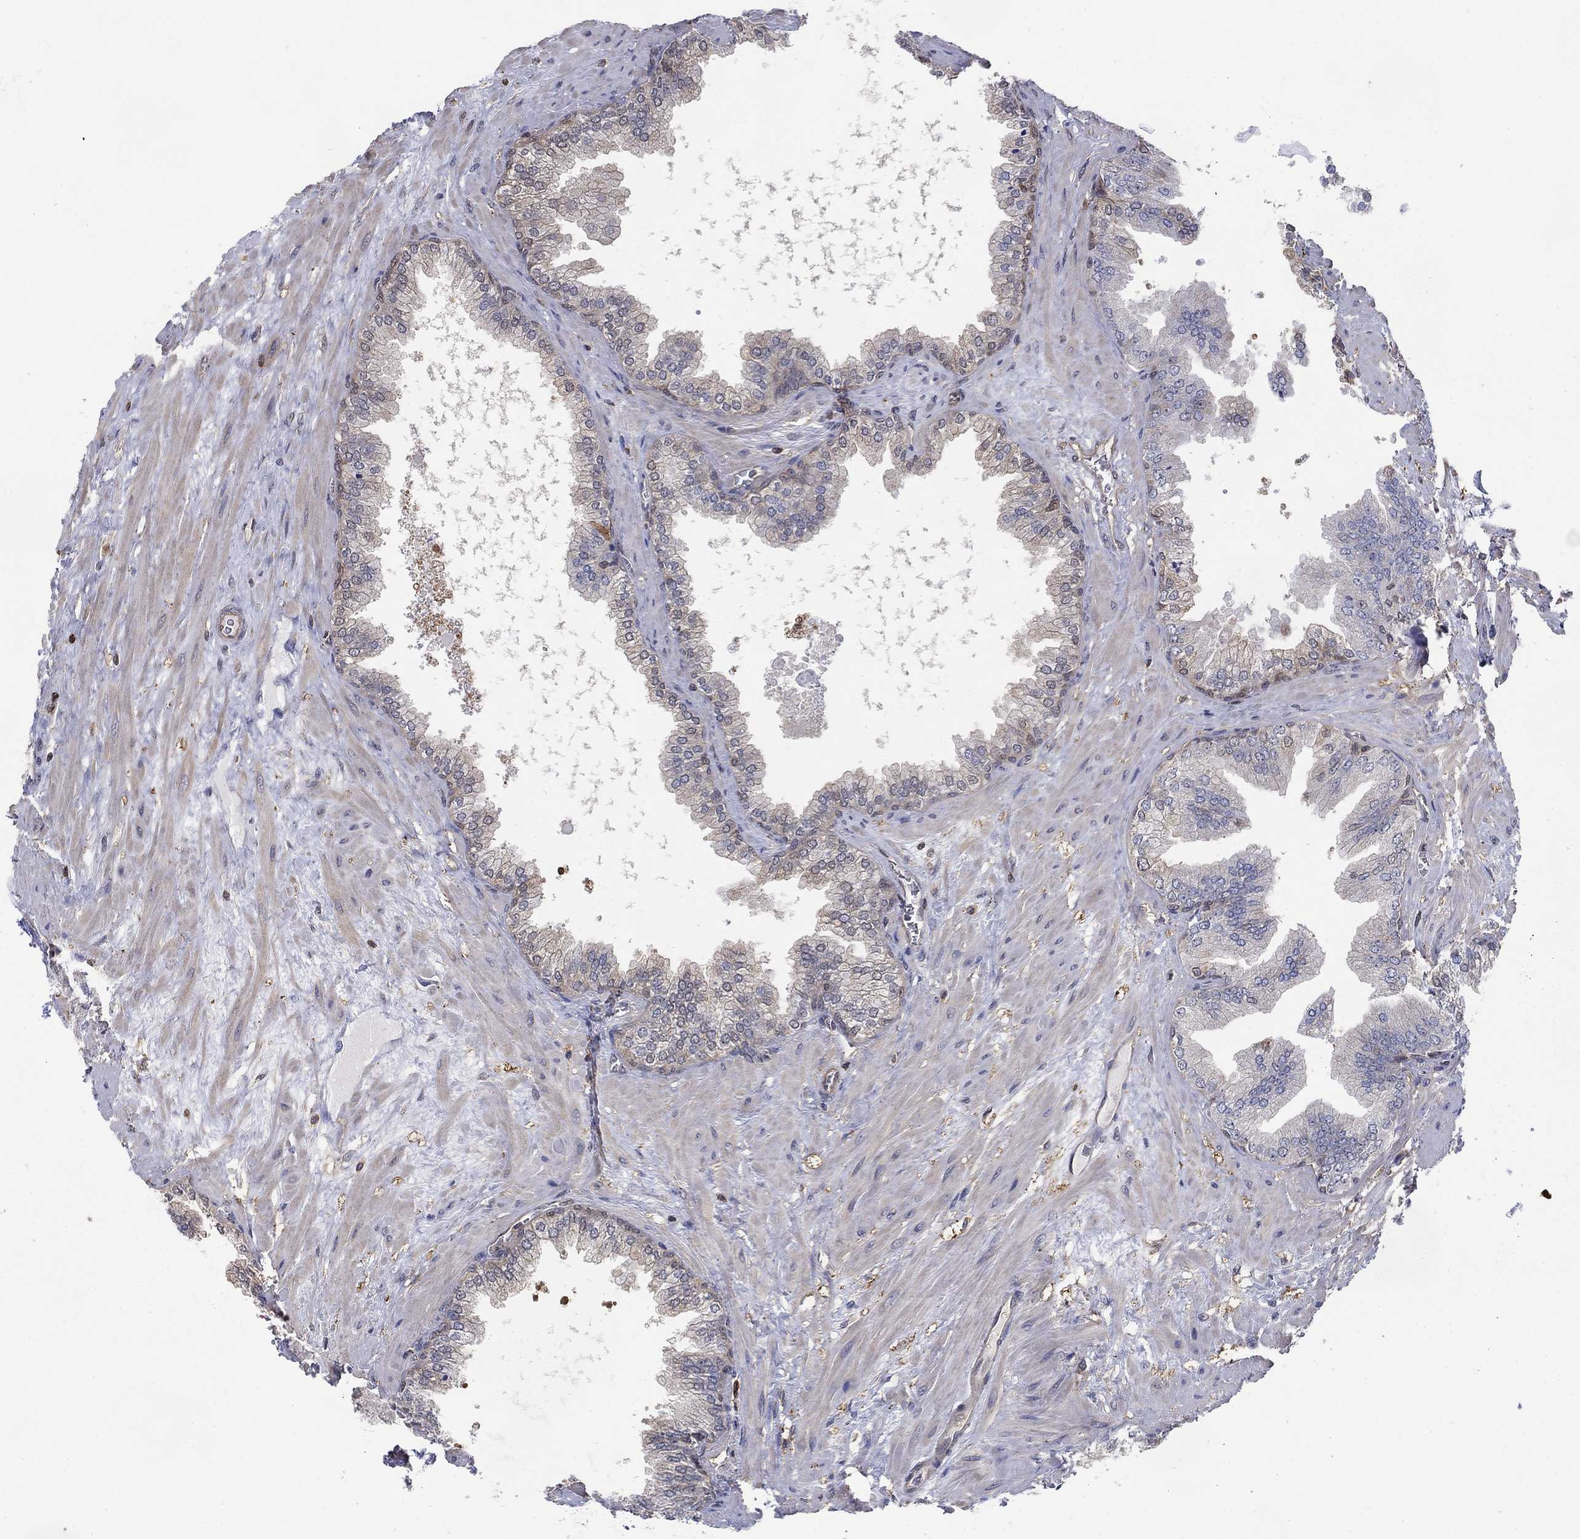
{"staining": {"intensity": "negative", "quantity": "none", "location": "none"}, "tissue": "prostate cancer", "cell_type": "Tumor cells", "image_type": "cancer", "snomed": [{"axis": "morphology", "description": "Adenocarcinoma, Low grade"}, {"axis": "topography", "description": "Prostate"}], "caption": "The histopathology image displays no significant positivity in tumor cells of prostate adenocarcinoma (low-grade). (Immunohistochemistry, brightfield microscopy, high magnification).", "gene": "RNF114", "patient": {"sex": "male", "age": 72}}